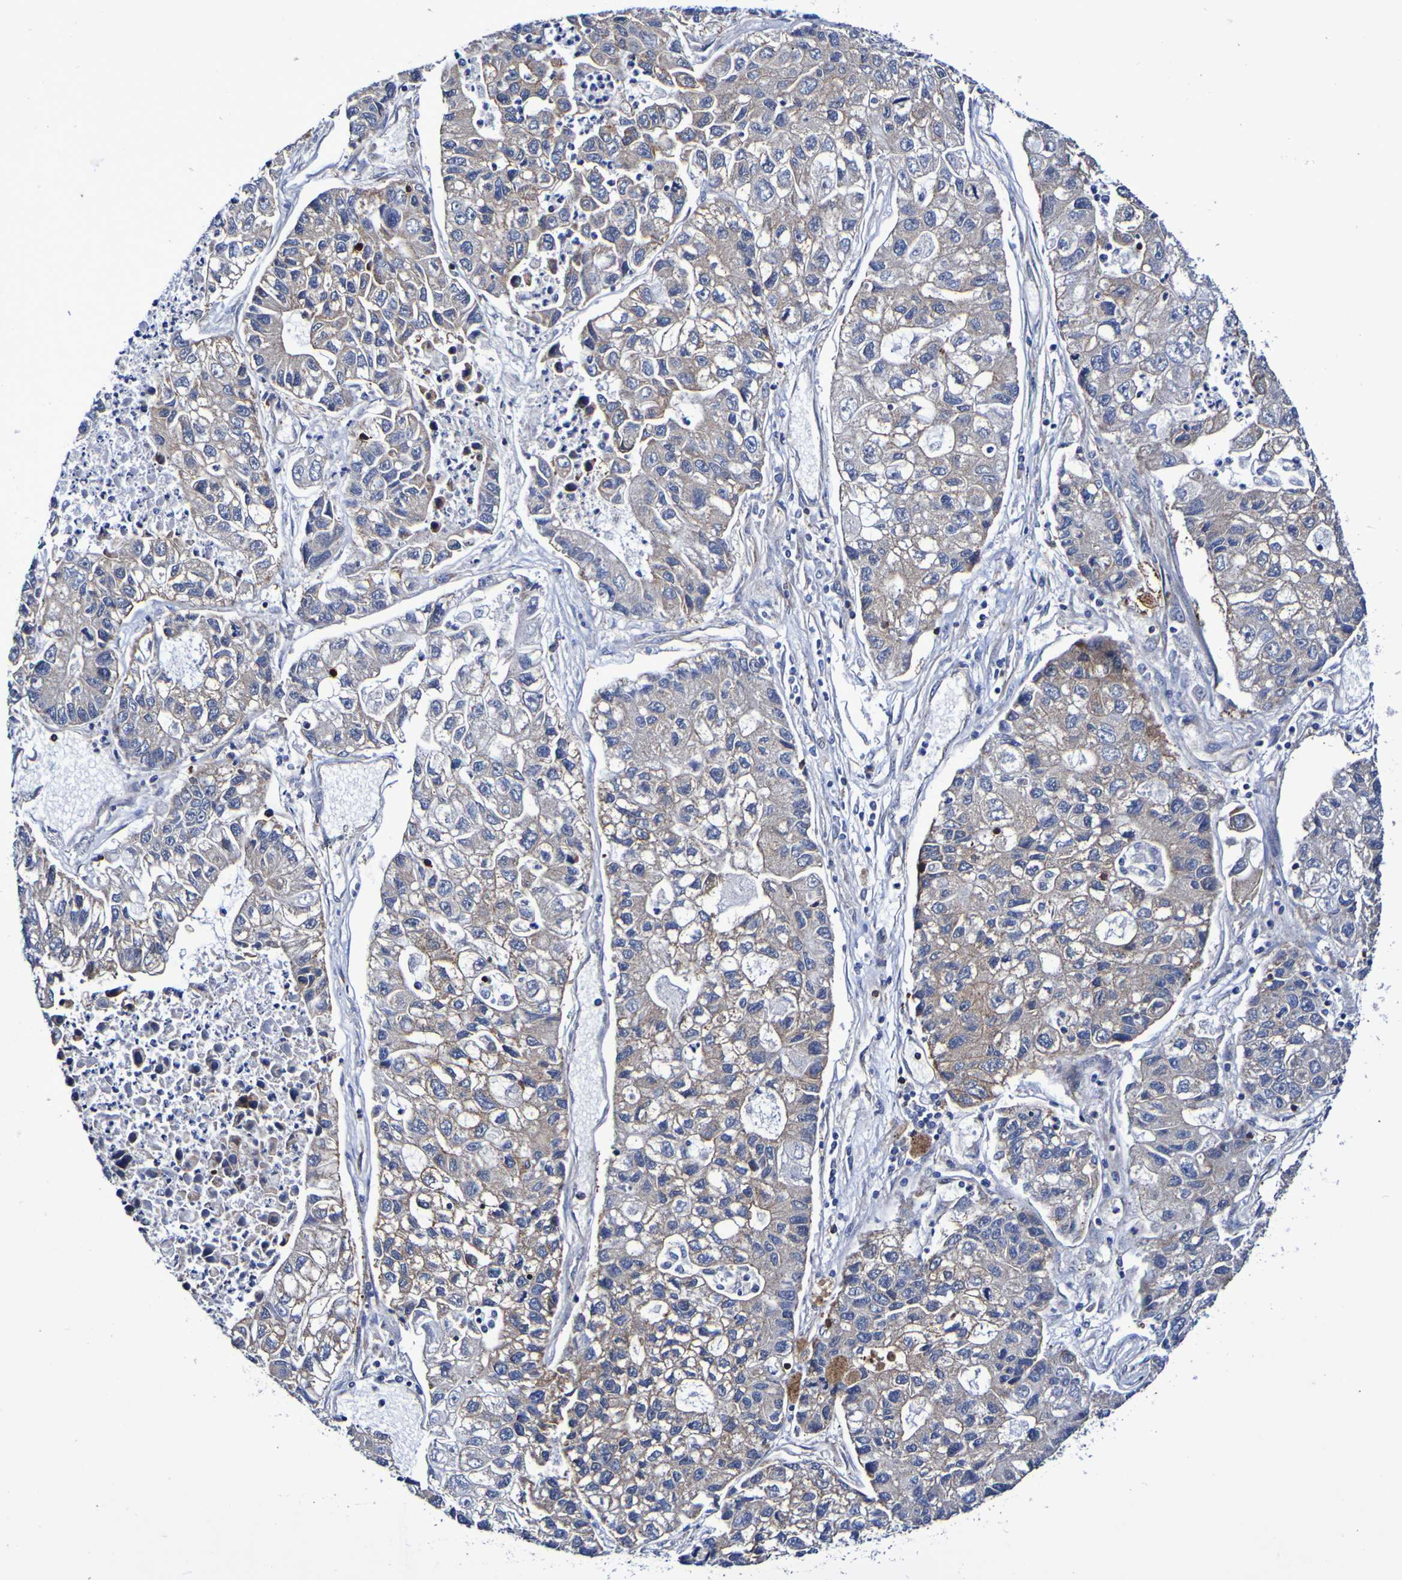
{"staining": {"intensity": "weak", "quantity": ">75%", "location": "cytoplasmic/membranous"}, "tissue": "lung cancer", "cell_type": "Tumor cells", "image_type": "cancer", "snomed": [{"axis": "morphology", "description": "Adenocarcinoma, NOS"}, {"axis": "topography", "description": "Lung"}], "caption": "Adenocarcinoma (lung) was stained to show a protein in brown. There is low levels of weak cytoplasmic/membranous staining in approximately >75% of tumor cells.", "gene": "GJB1", "patient": {"sex": "female", "age": 51}}